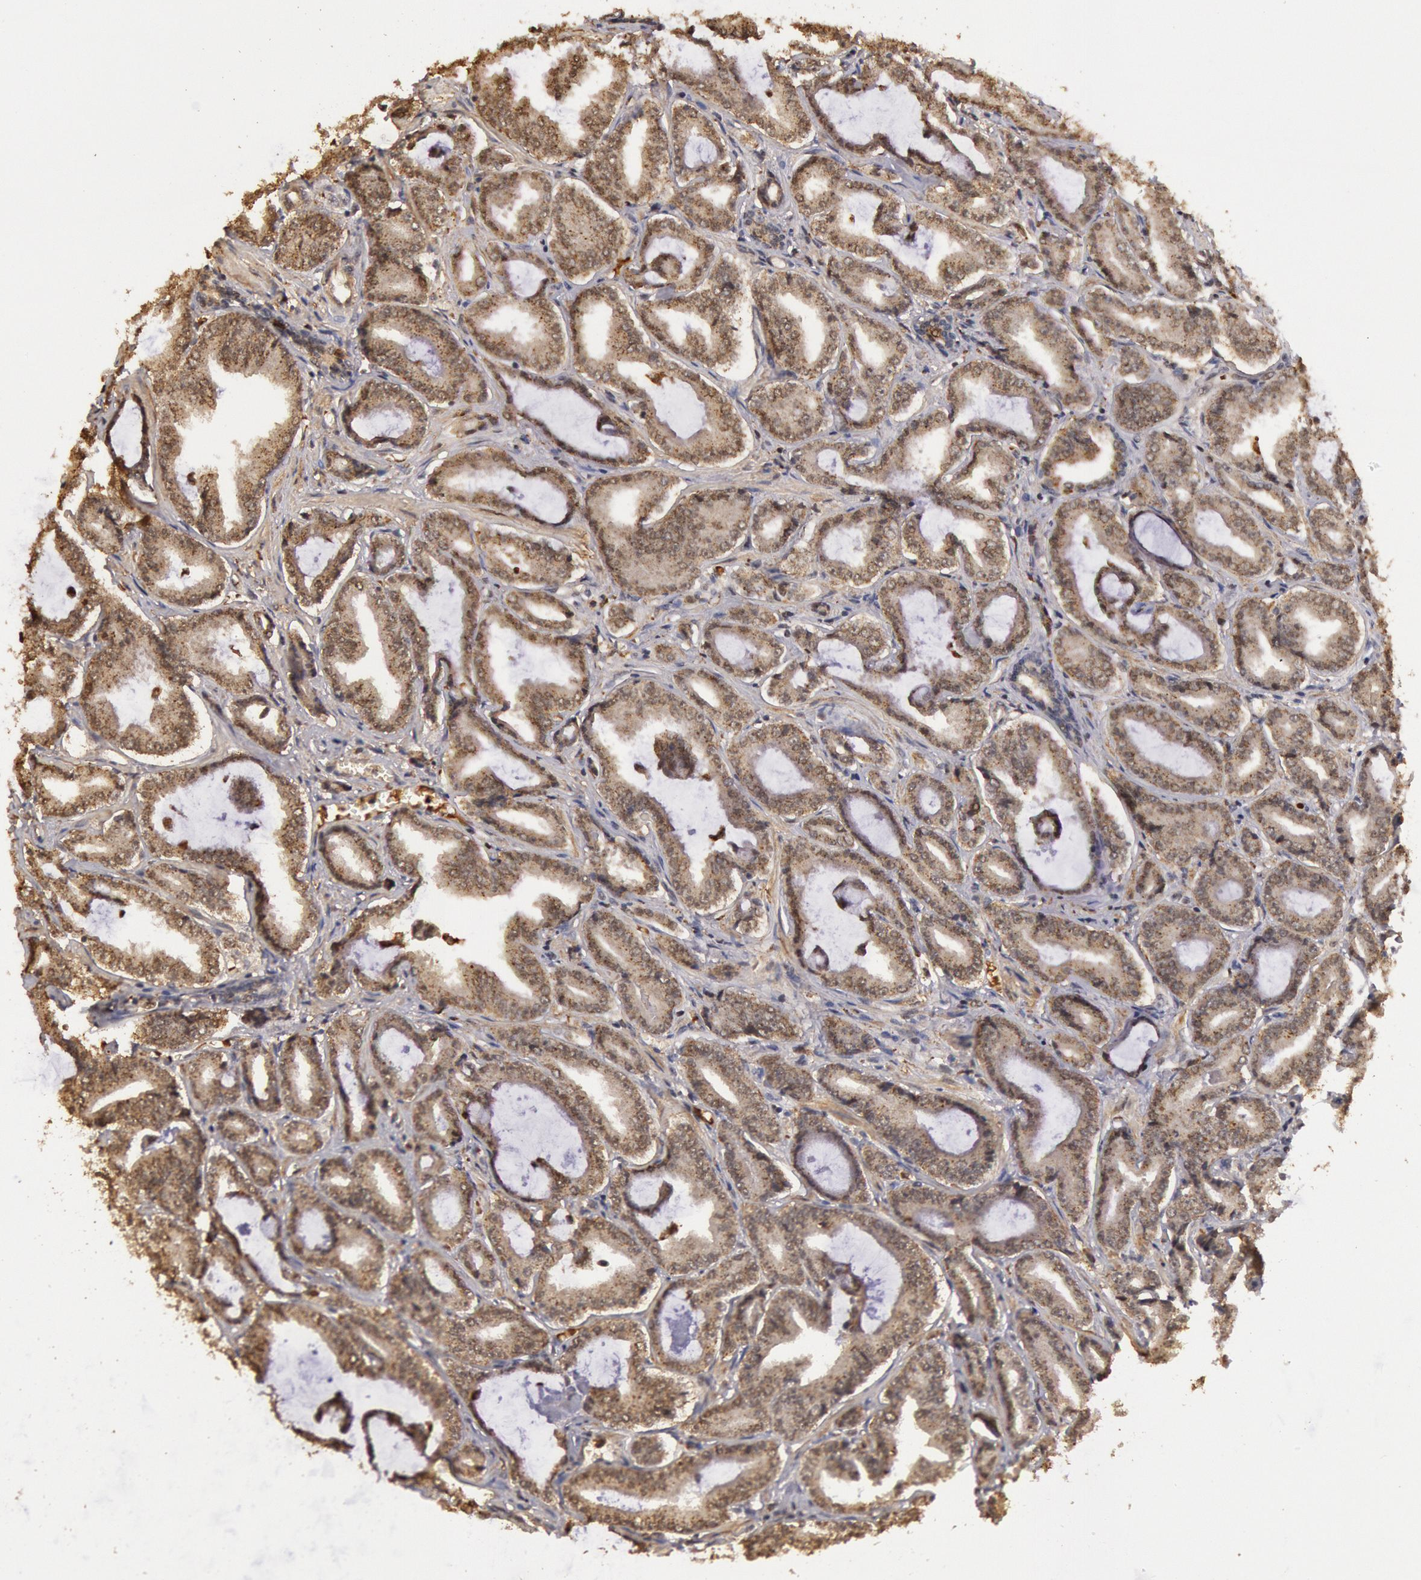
{"staining": {"intensity": "moderate", "quantity": ">75%", "location": "nuclear"}, "tissue": "prostate cancer", "cell_type": "Tumor cells", "image_type": "cancer", "snomed": [{"axis": "morphology", "description": "Adenocarcinoma, Low grade"}, {"axis": "topography", "description": "Prostate"}], "caption": "Immunohistochemistry (IHC) histopathology image of neoplastic tissue: adenocarcinoma (low-grade) (prostate) stained using IHC exhibits medium levels of moderate protein expression localized specifically in the nuclear of tumor cells, appearing as a nuclear brown color.", "gene": "LIG4", "patient": {"sex": "male", "age": 65}}